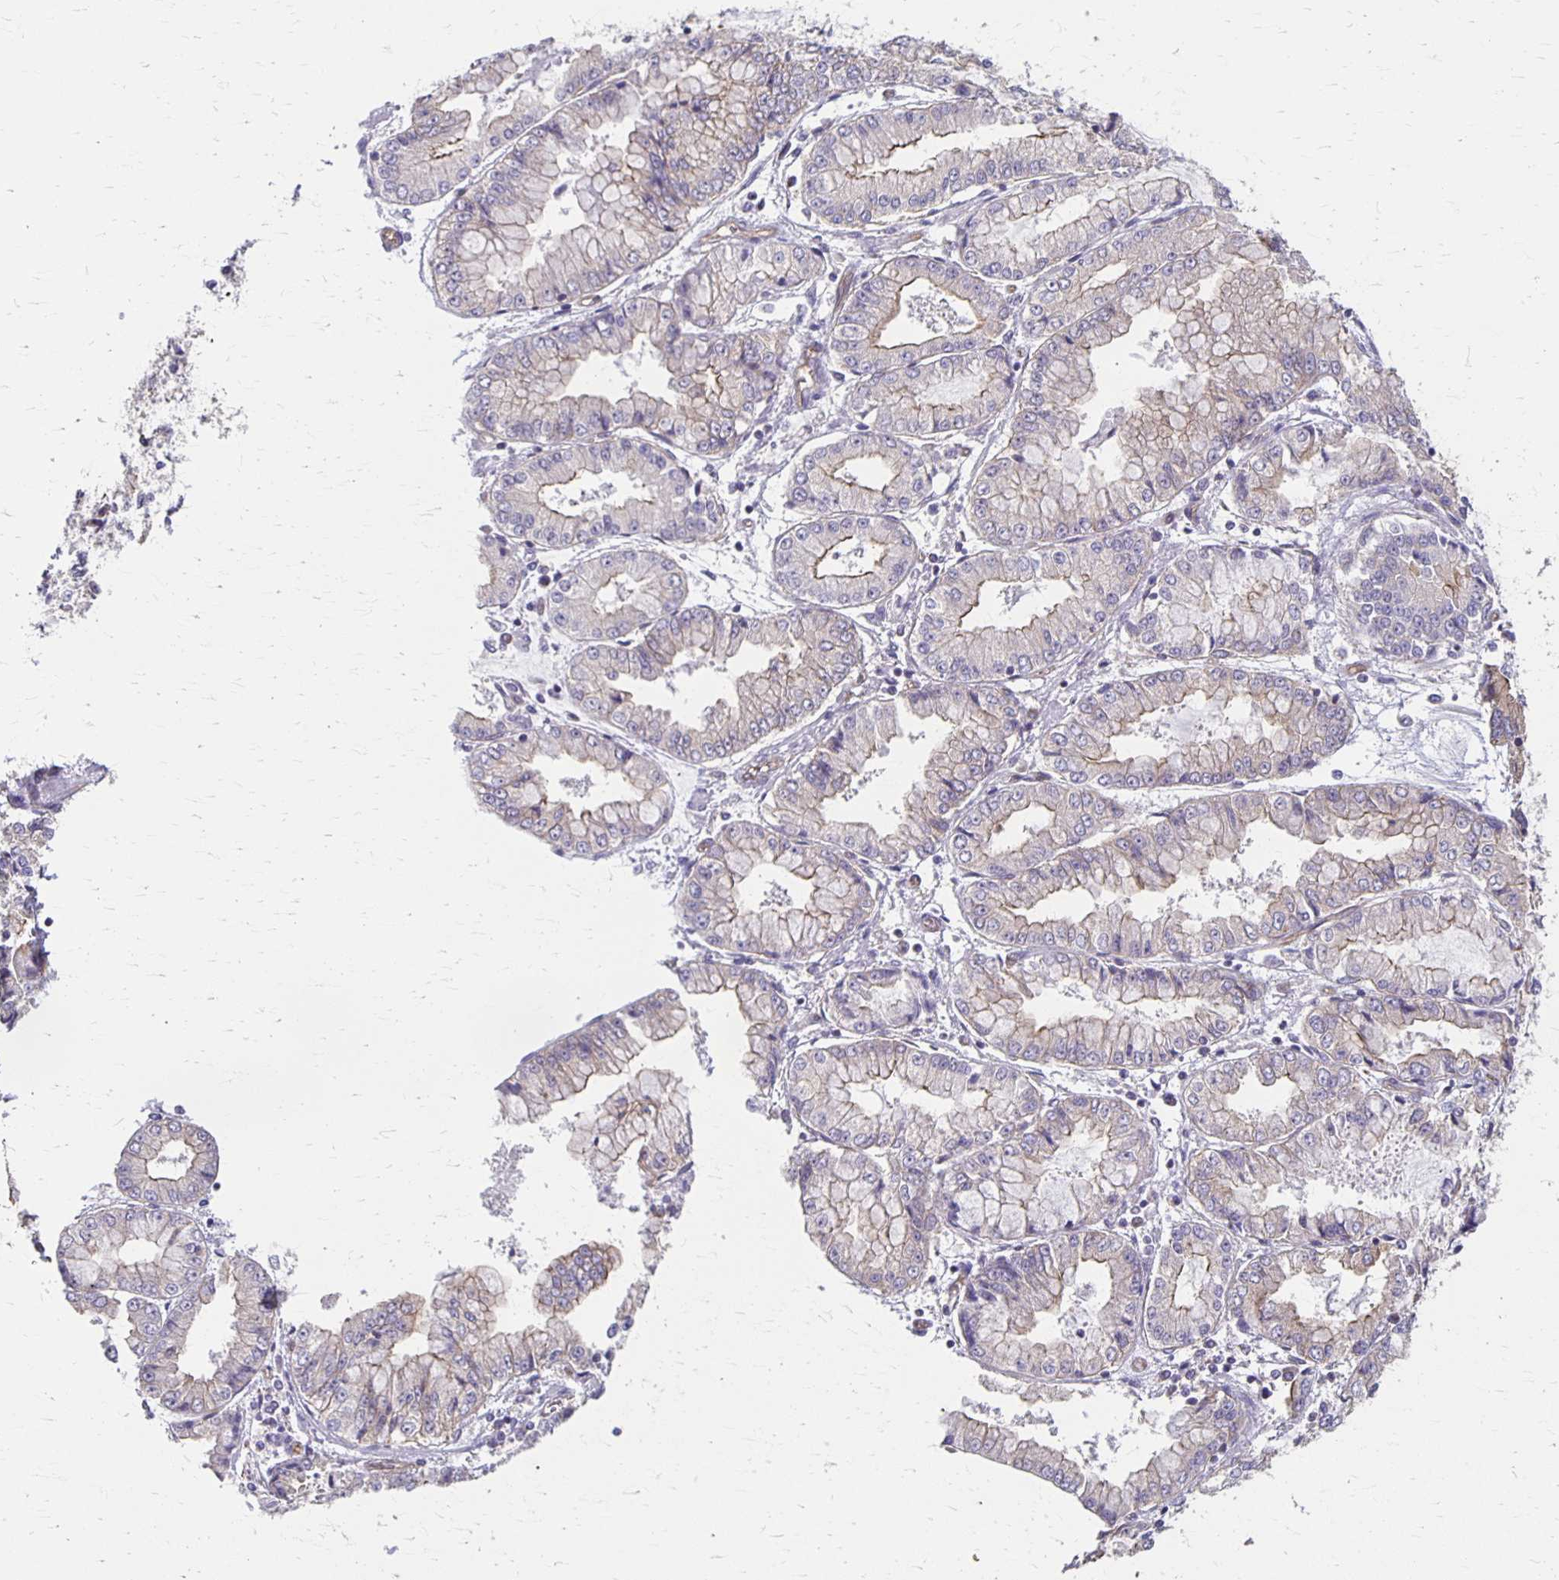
{"staining": {"intensity": "weak", "quantity": "25%-75%", "location": "cytoplasmic/membranous"}, "tissue": "stomach cancer", "cell_type": "Tumor cells", "image_type": "cancer", "snomed": [{"axis": "morphology", "description": "Adenocarcinoma, NOS"}, {"axis": "topography", "description": "Stomach, upper"}], "caption": "Weak cytoplasmic/membranous positivity is appreciated in about 25%-75% of tumor cells in stomach adenocarcinoma.", "gene": "PPP1R3E", "patient": {"sex": "female", "age": 74}}